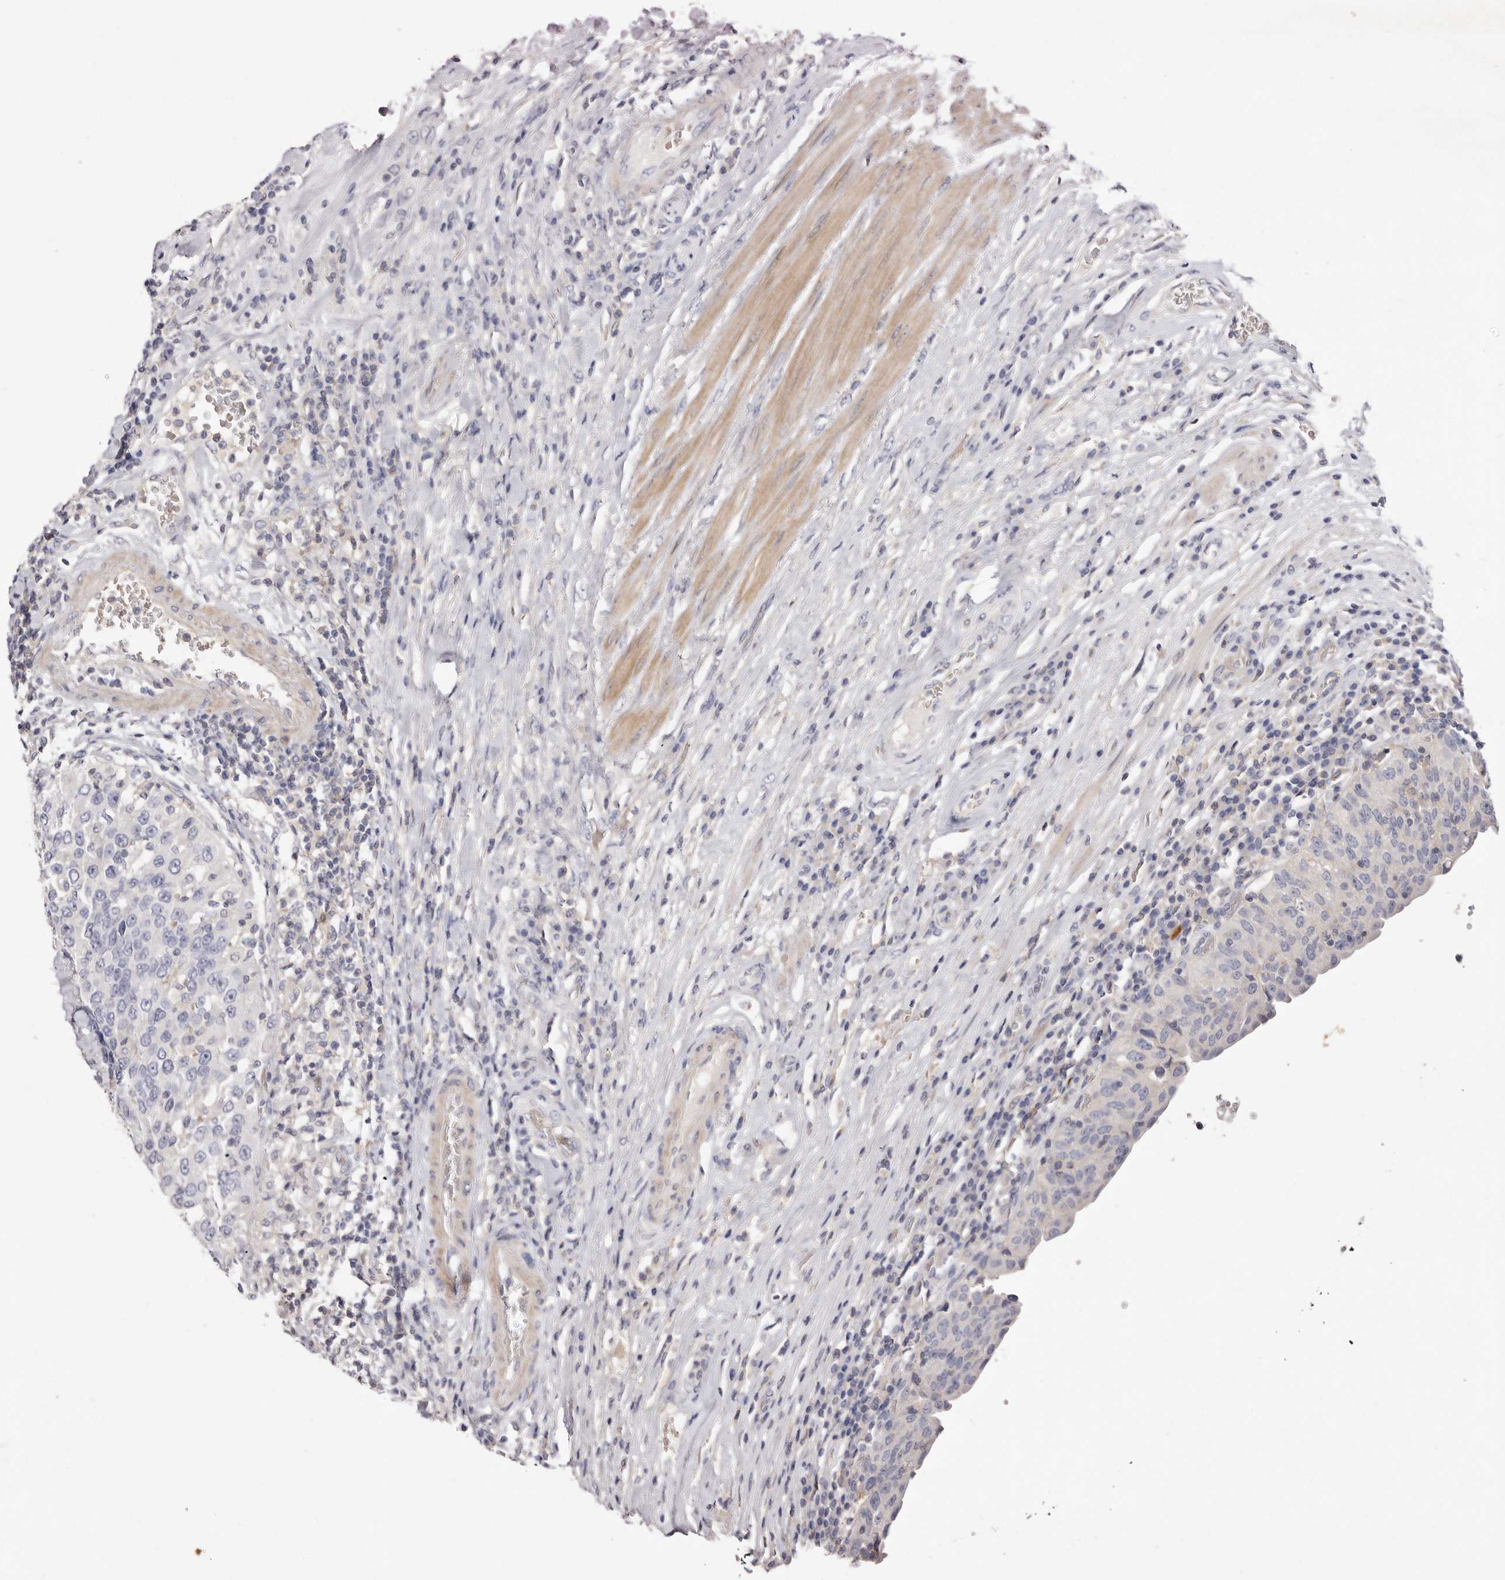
{"staining": {"intensity": "negative", "quantity": "none", "location": "none"}, "tissue": "urothelial cancer", "cell_type": "Tumor cells", "image_type": "cancer", "snomed": [{"axis": "morphology", "description": "Urothelial carcinoma, High grade"}, {"axis": "topography", "description": "Urinary bladder"}], "caption": "High power microscopy image of an immunohistochemistry histopathology image of high-grade urothelial carcinoma, revealing no significant staining in tumor cells. The staining is performed using DAB (3,3'-diaminobenzidine) brown chromogen with nuclei counter-stained in using hematoxylin.", "gene": "S1PR5", "patient": {"sex": "female", "age": 80}}